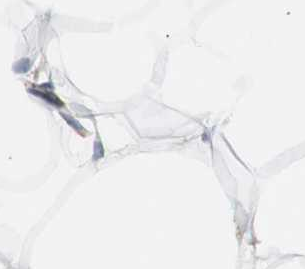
{"staining": {"intensity": "weak", "quantity": "<25%", "location": "cytoplasmic/membranous"}, "tissue": "adipose tissue", "cell_type": "Adipocytes", "image_type": "normal", "snomed": [{"axis": "morphology", "description": "Normal tissue, NOS"}, {"axis": "topography", "description": "Breast"}, {"axis": "topography", "description": "Adipose tissue"}], "caption": "Immunohistochemistry (IHC) of normal human adipose tissue shows no expression in adipocytes. Brightfield microscopy of immunohistochemistry stained with DAB (3,3'-diaminobenzidine) (brown) and hematoxylin (blue), captured at high magnification.", "gene": "STXBP4", "patient": {"sex": "female", "age": 25}}